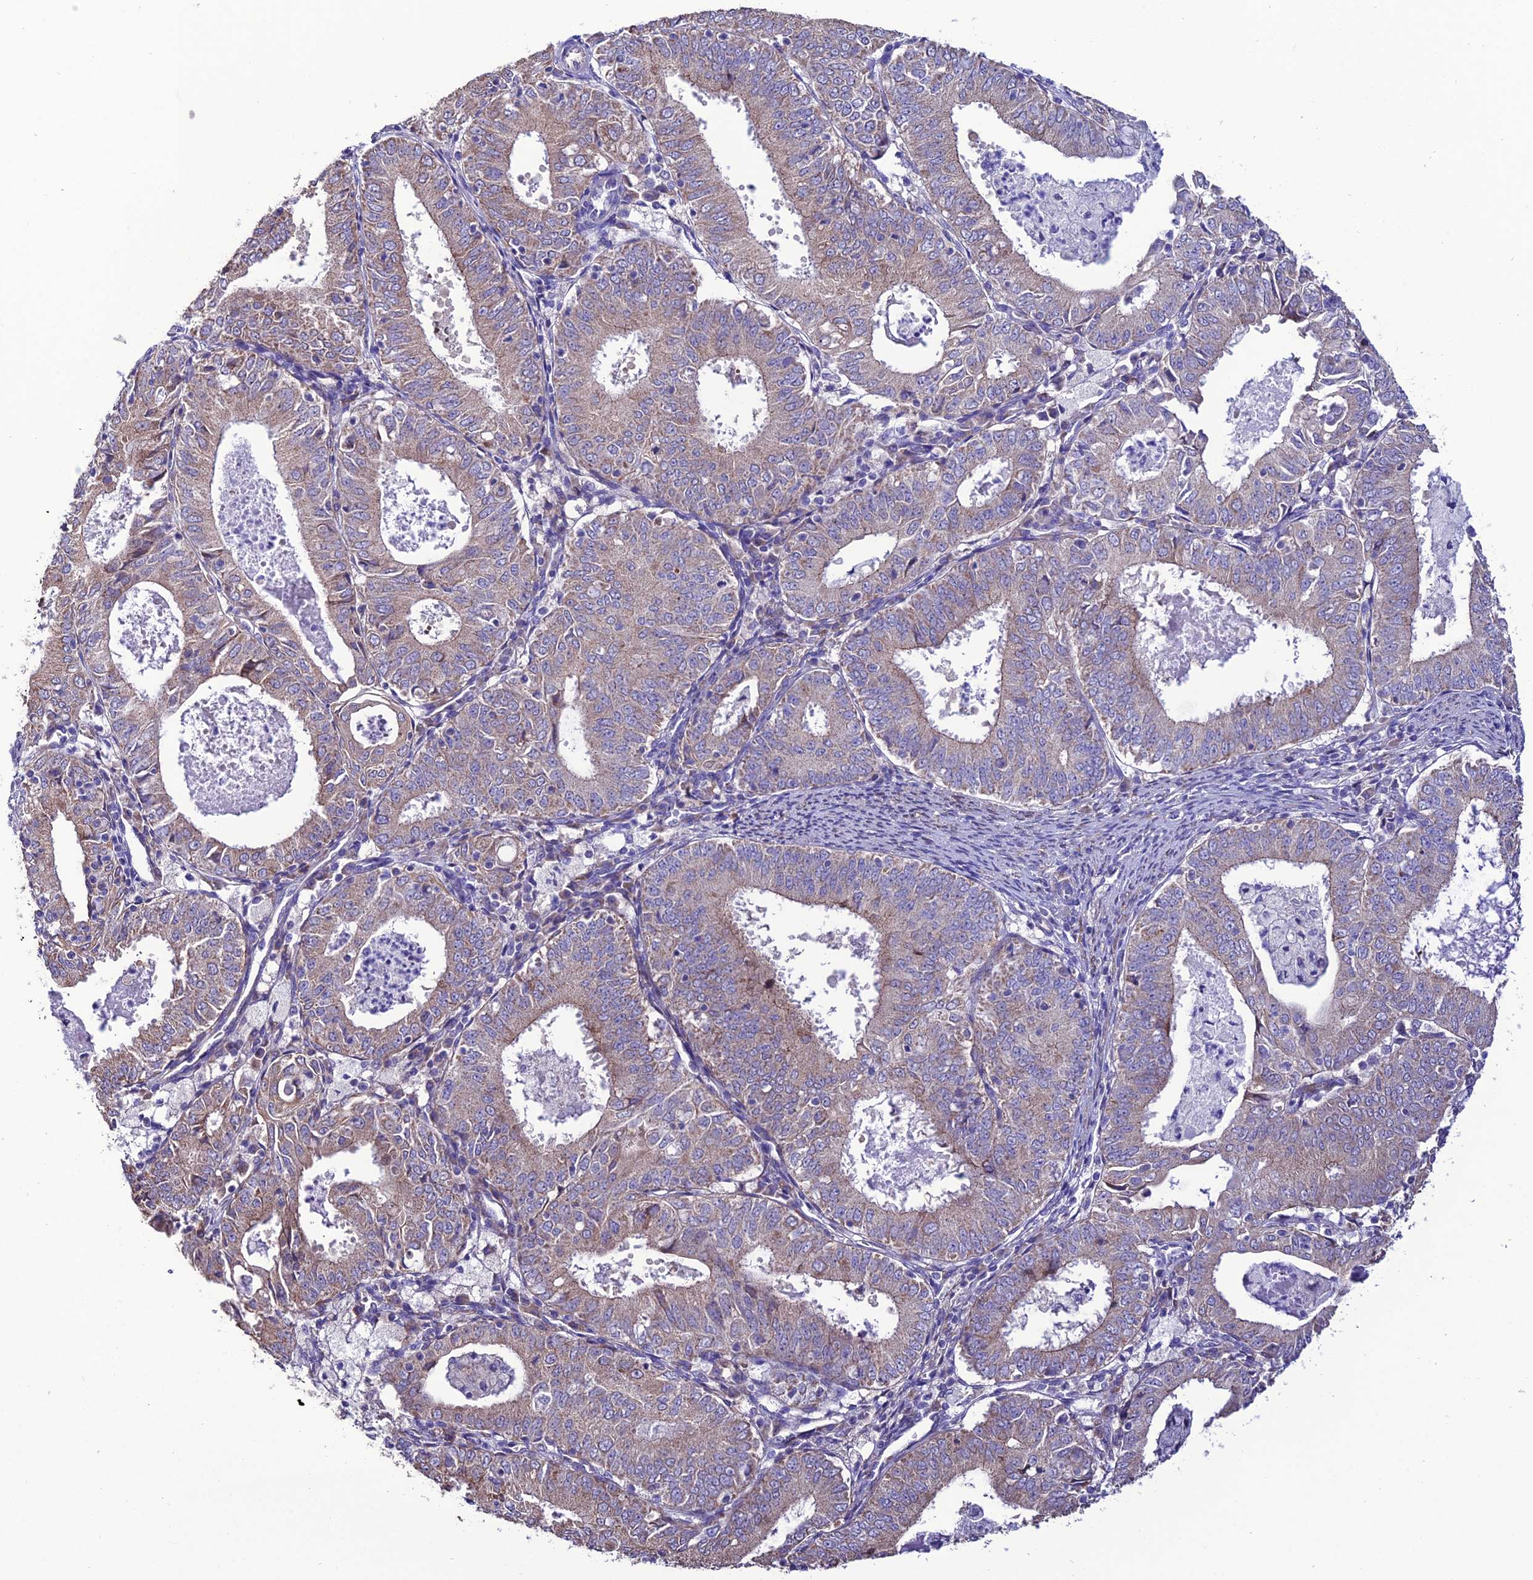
{"staining": {"intensity": "weak", "quantity": "<25%", "location": "cytoplasmic/membranous"}, "tissue": "endometrial cancer", "cell_type": "Tumor cells", "image_type": "cancer", "snomed": [{"axis": "morphology", "description": "Adenocarcinoma, NOS"}, {"axis": "topography", "description": "Endometrium"}], "caption": "Tumor cells show no significant protein expression in endometrial cancer.", "gene": "HOGA1", "patient": {"sex": "female", "age": 57}}